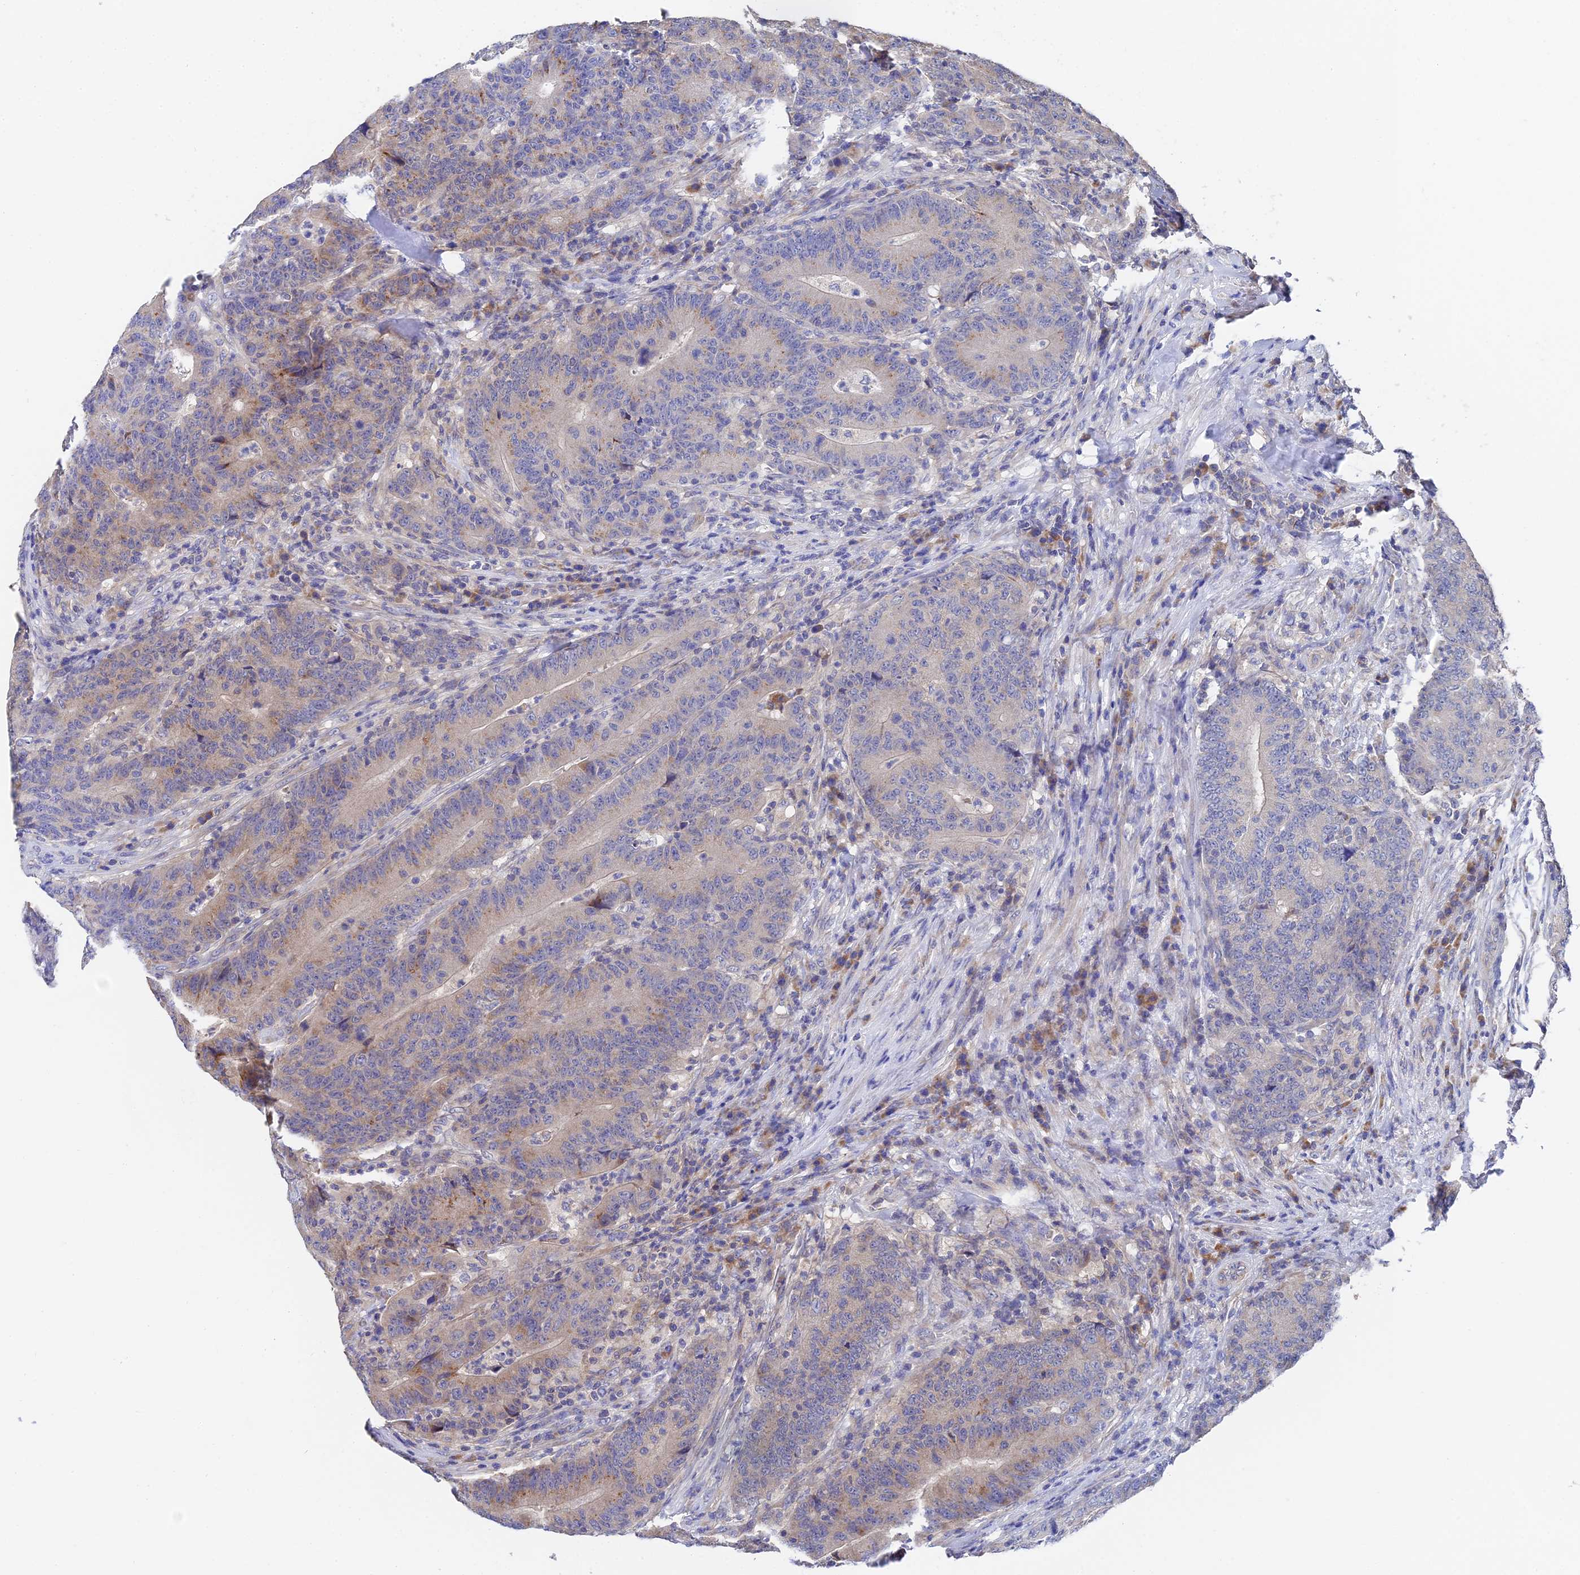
{"staining": {"intensity": "weak", "quantity": "25%-75%", "location": "cytoplasmic/membranous"}, "tissue": "colorectal cancer", "cell_type": "Tumor cells", "image_type": "cancer", "snomed": [{"axis": "morphology", "description": "Normal tissue, NOS"}, {"axis": "morphology", "description": "Adenocarcinoma, NOS"}, {"axis": "topography", "description": "Colon"}], "caption": "Brown immunohistochemical staining in human colorectal cancer demonstrates weak cytoplasmic/membranous expression in approximately 25%-75% of tumor cells. Using DAB (3,3'-diaminobenzidine) (brown) and hematoxylin (blue) stains, captured at high magnification using brightfield microscopy.", "gene": "UBE2L3", "patient": {"sex": "female", "age": 75}}